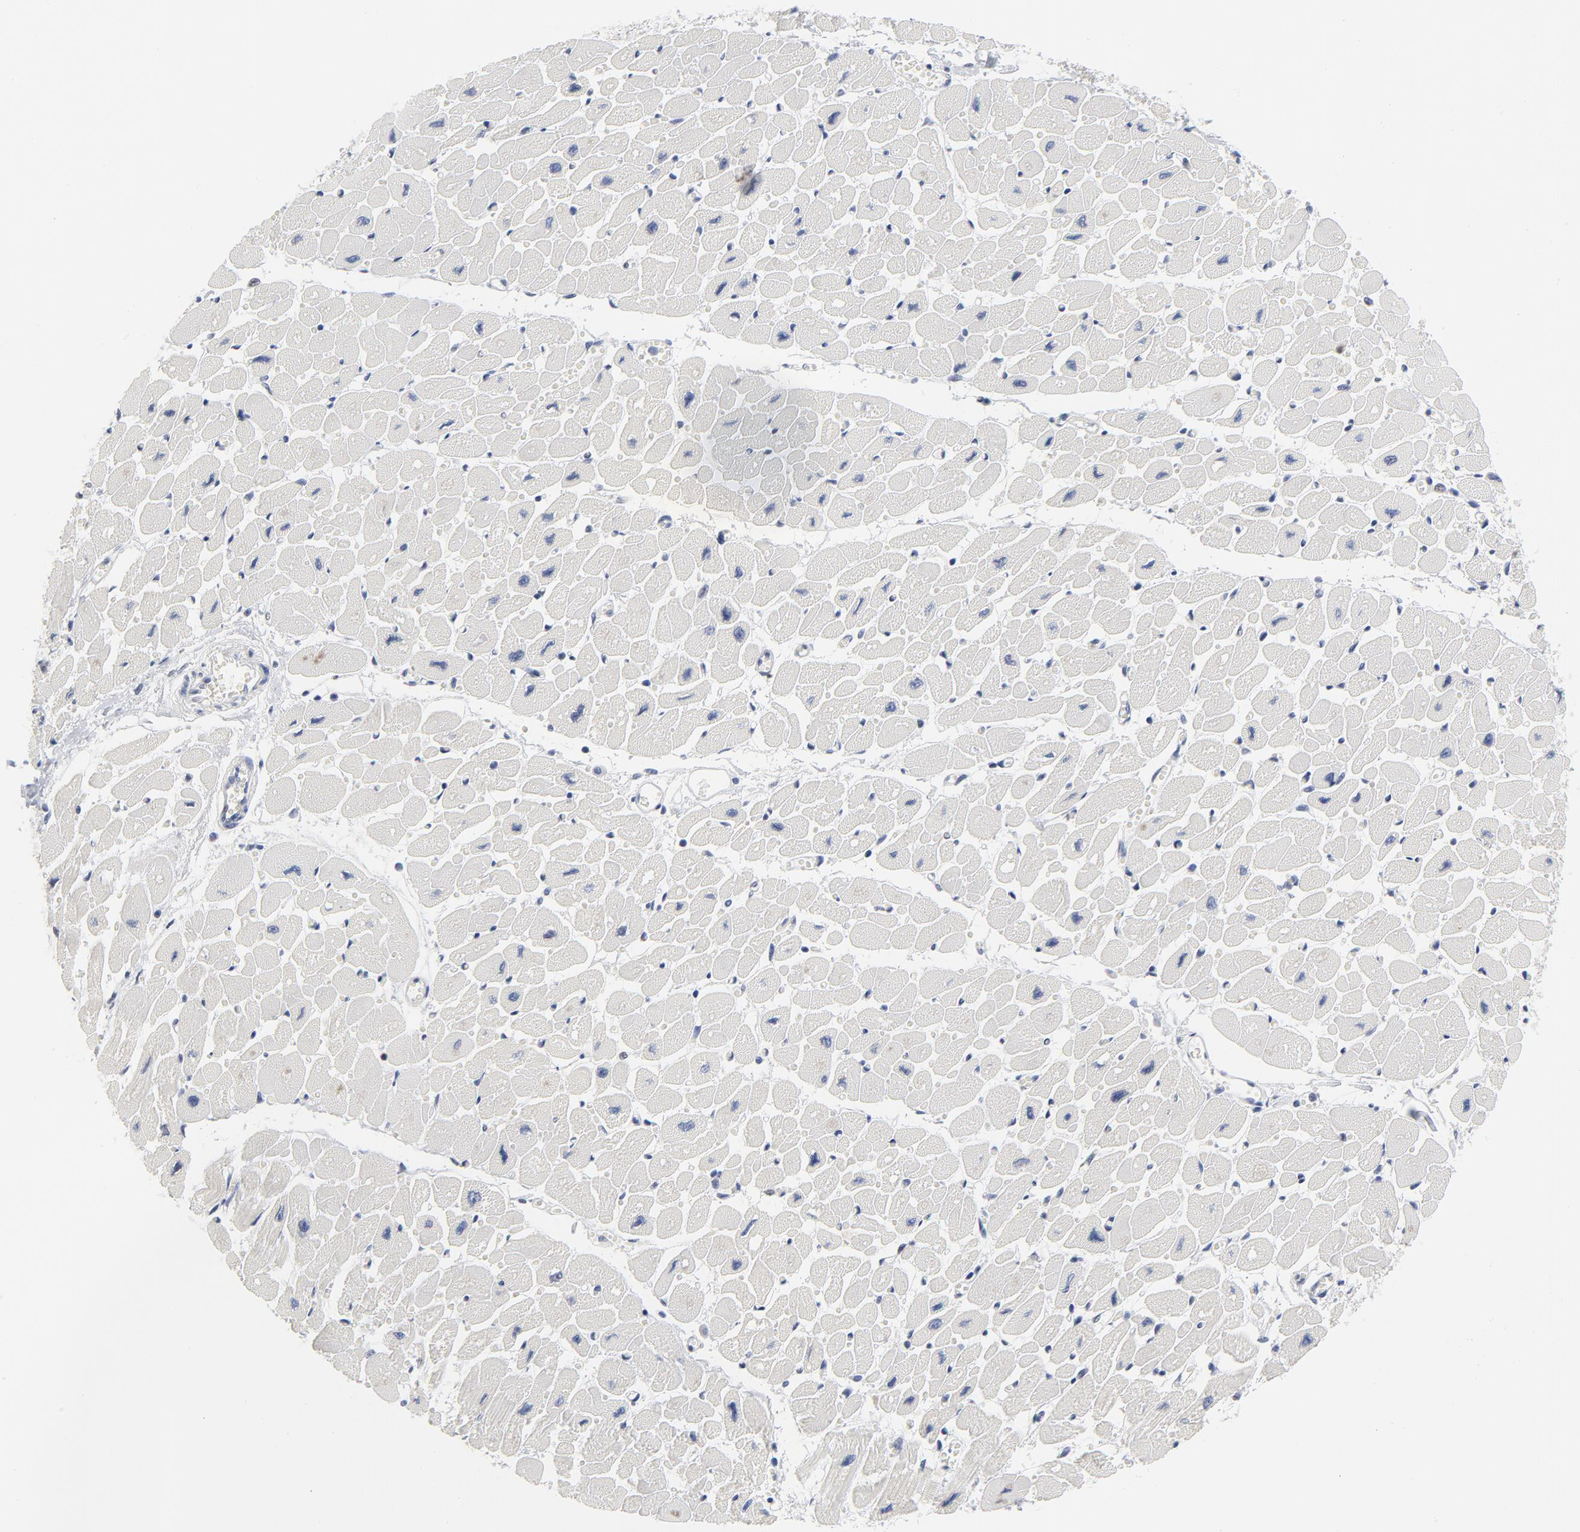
{"staining": {"intensity": "negative", "quantity": "none", "location": "none"}, "tissue": "heart muscle", "cell_type": "Cardiomyocytes", "image_type": "normal", "snomed": [{"axis": "morphology", "description": "Normal tissue, NOS"}, {"axis": "topography", "description": "Heart"}], "caption": "Heart muscle stained for a protein using immunohistochemistry (IHC) exhibits no positivity cardiomyocytes.", "gene": "KCNK13", "patient": {"sex": "female", "age": 54}}